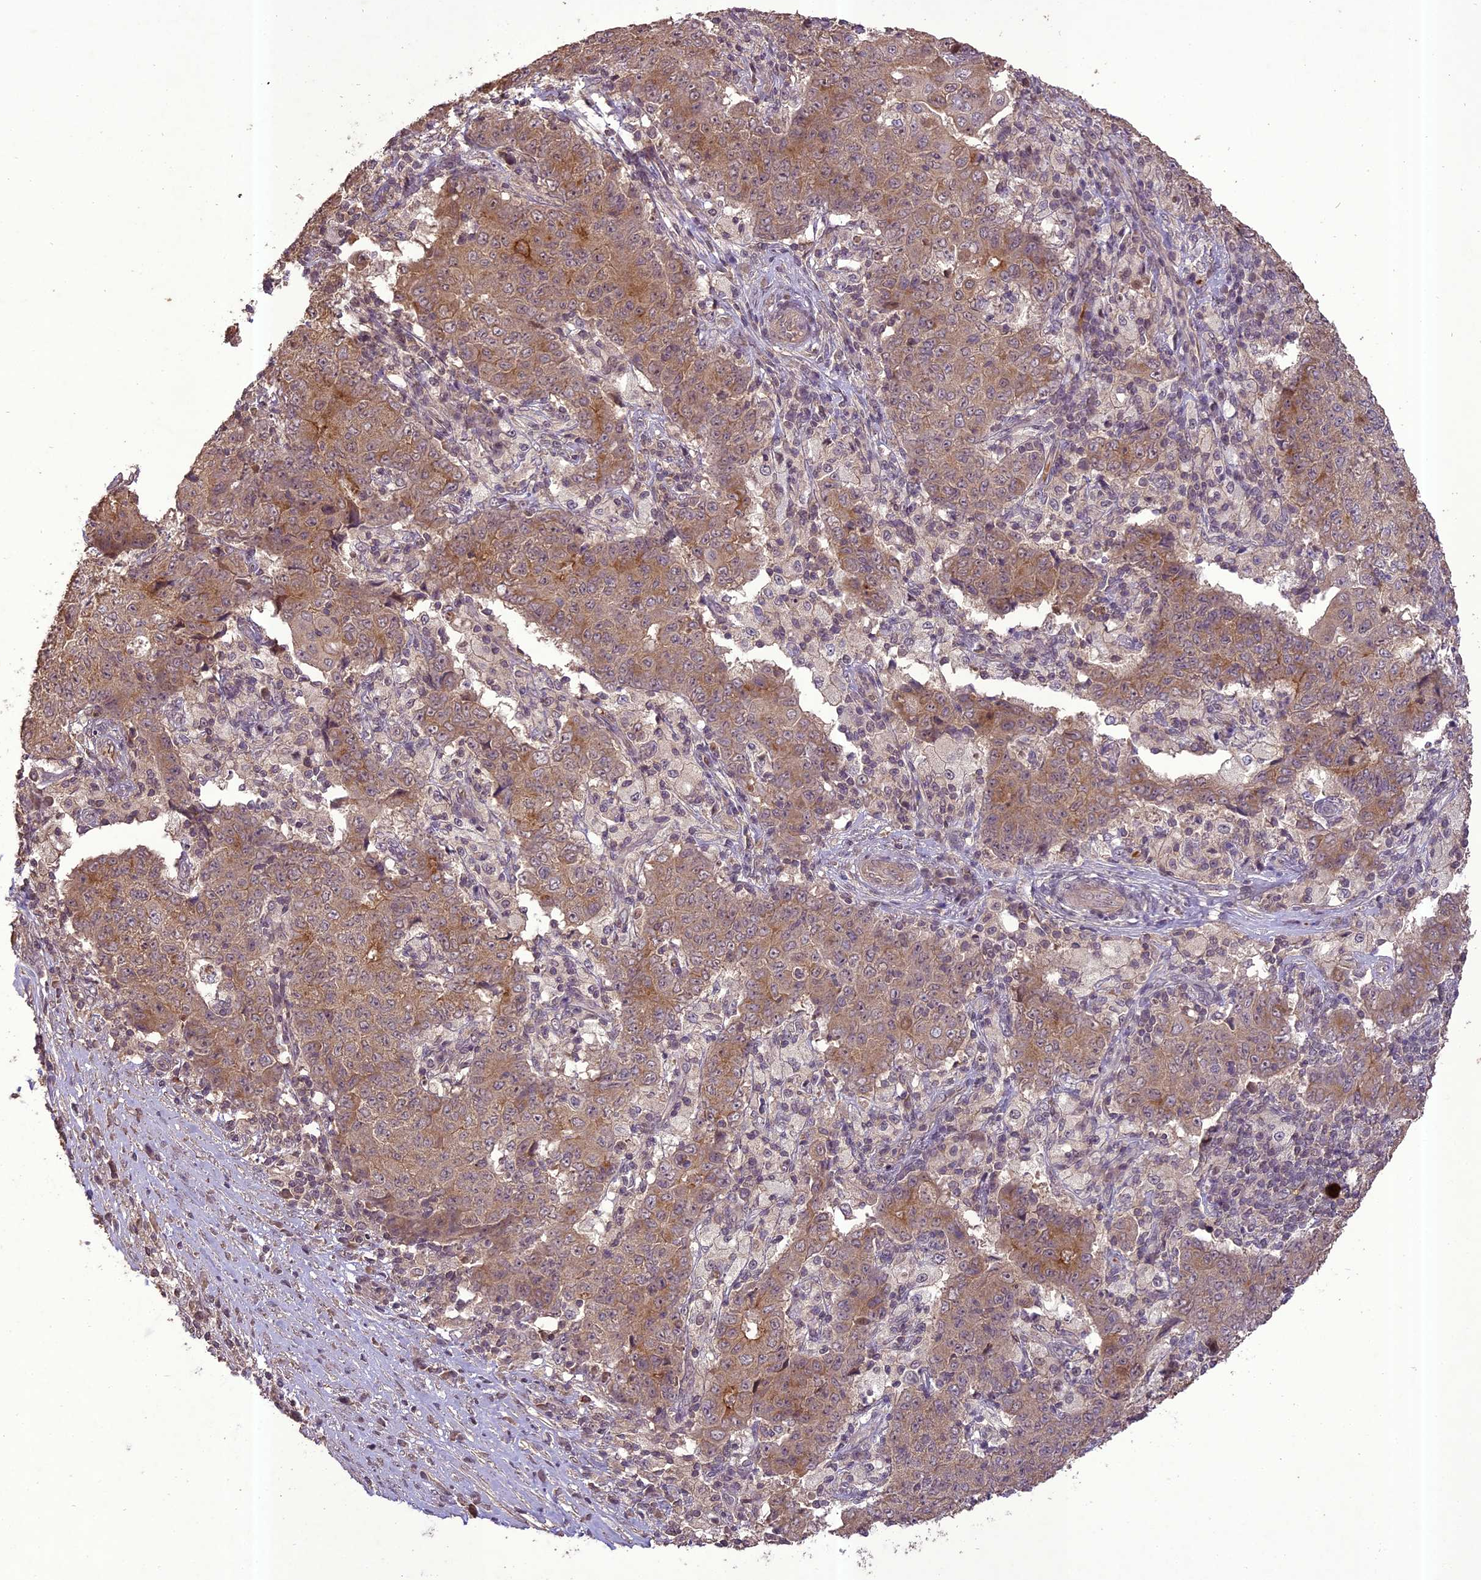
{"staining": {"intensity": "moderate", "quantity": "25%-75%", "location": "cytoplasmic/membranous"}, "tissue": "ovarian cancer", "cell_type": "Tumor cells", "image_type": "cancer", "snomed": [{"axis": "morphology", "description": "Carcinoma, endometroid"}, {"axis": "topography", "description": "Ovary"}], "caption": "A brown stain shows moderate cytoplasmic/membranous positivity of a protein in human endometroid carcinoma (ovarian) tumor cells.", "gene": "TIGD7", "patient": {"sex": "female", "age": 42}}